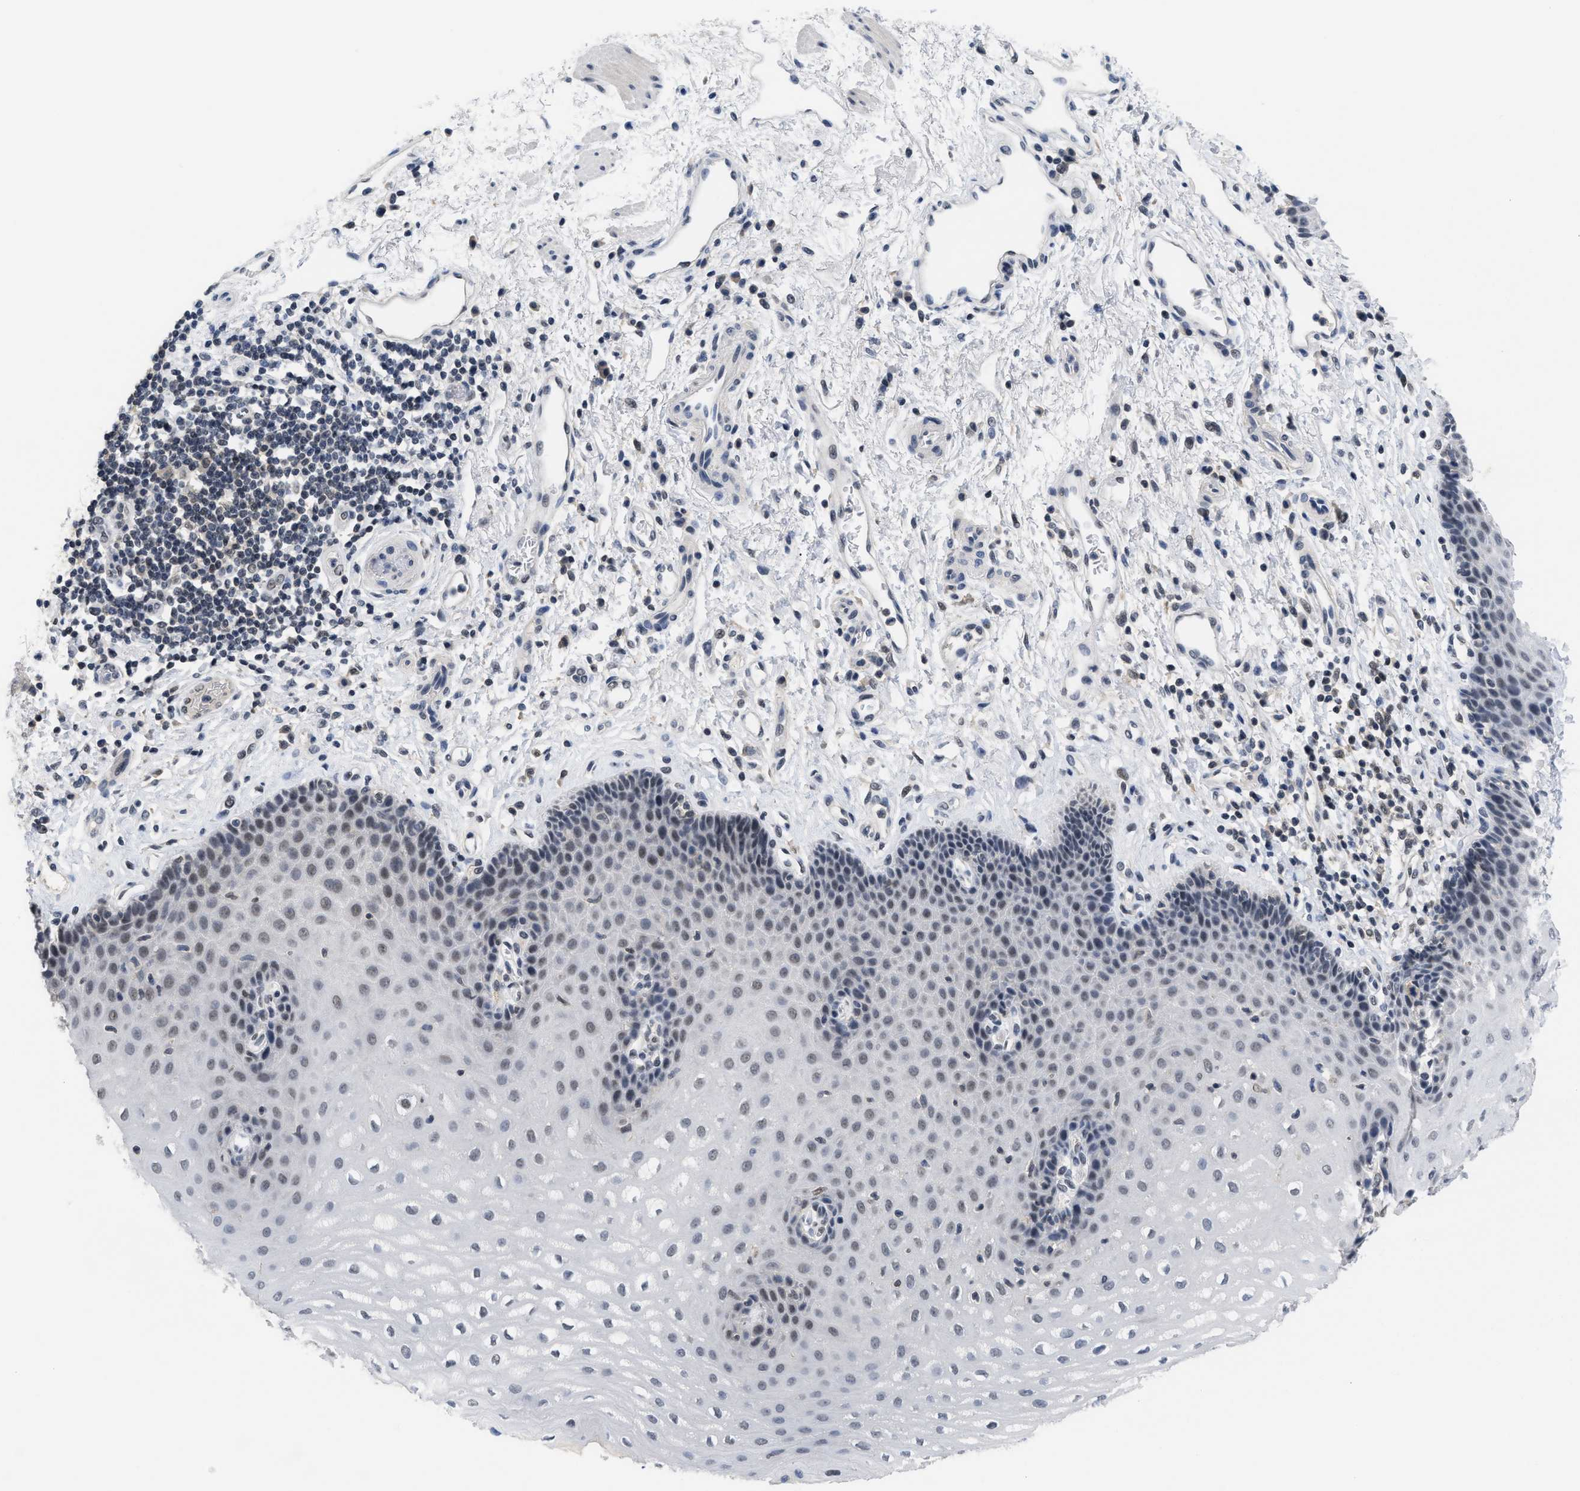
{"staining": {"intensity": "weak", "quantity": "25%-75%", "location": "nuclear"}, "tissue": "esophagus", "cell_type": "Squamous epithelial cells", "image_type": "normal", "snomed": [{"axis": "morphology", "description": "Normal tissue, NOS"}, {"axis": "topography", "description": "Esophagus"}], "caption": "This micrograph exhibits immunohistochemistry (IHC) staining of unremarkable human esophagus, with low weak nuclear staining in about 25%-75% of squamous epithelial cells.", "gene": "GGNBP2", "patient": {"sex": "male", "age": 54}}